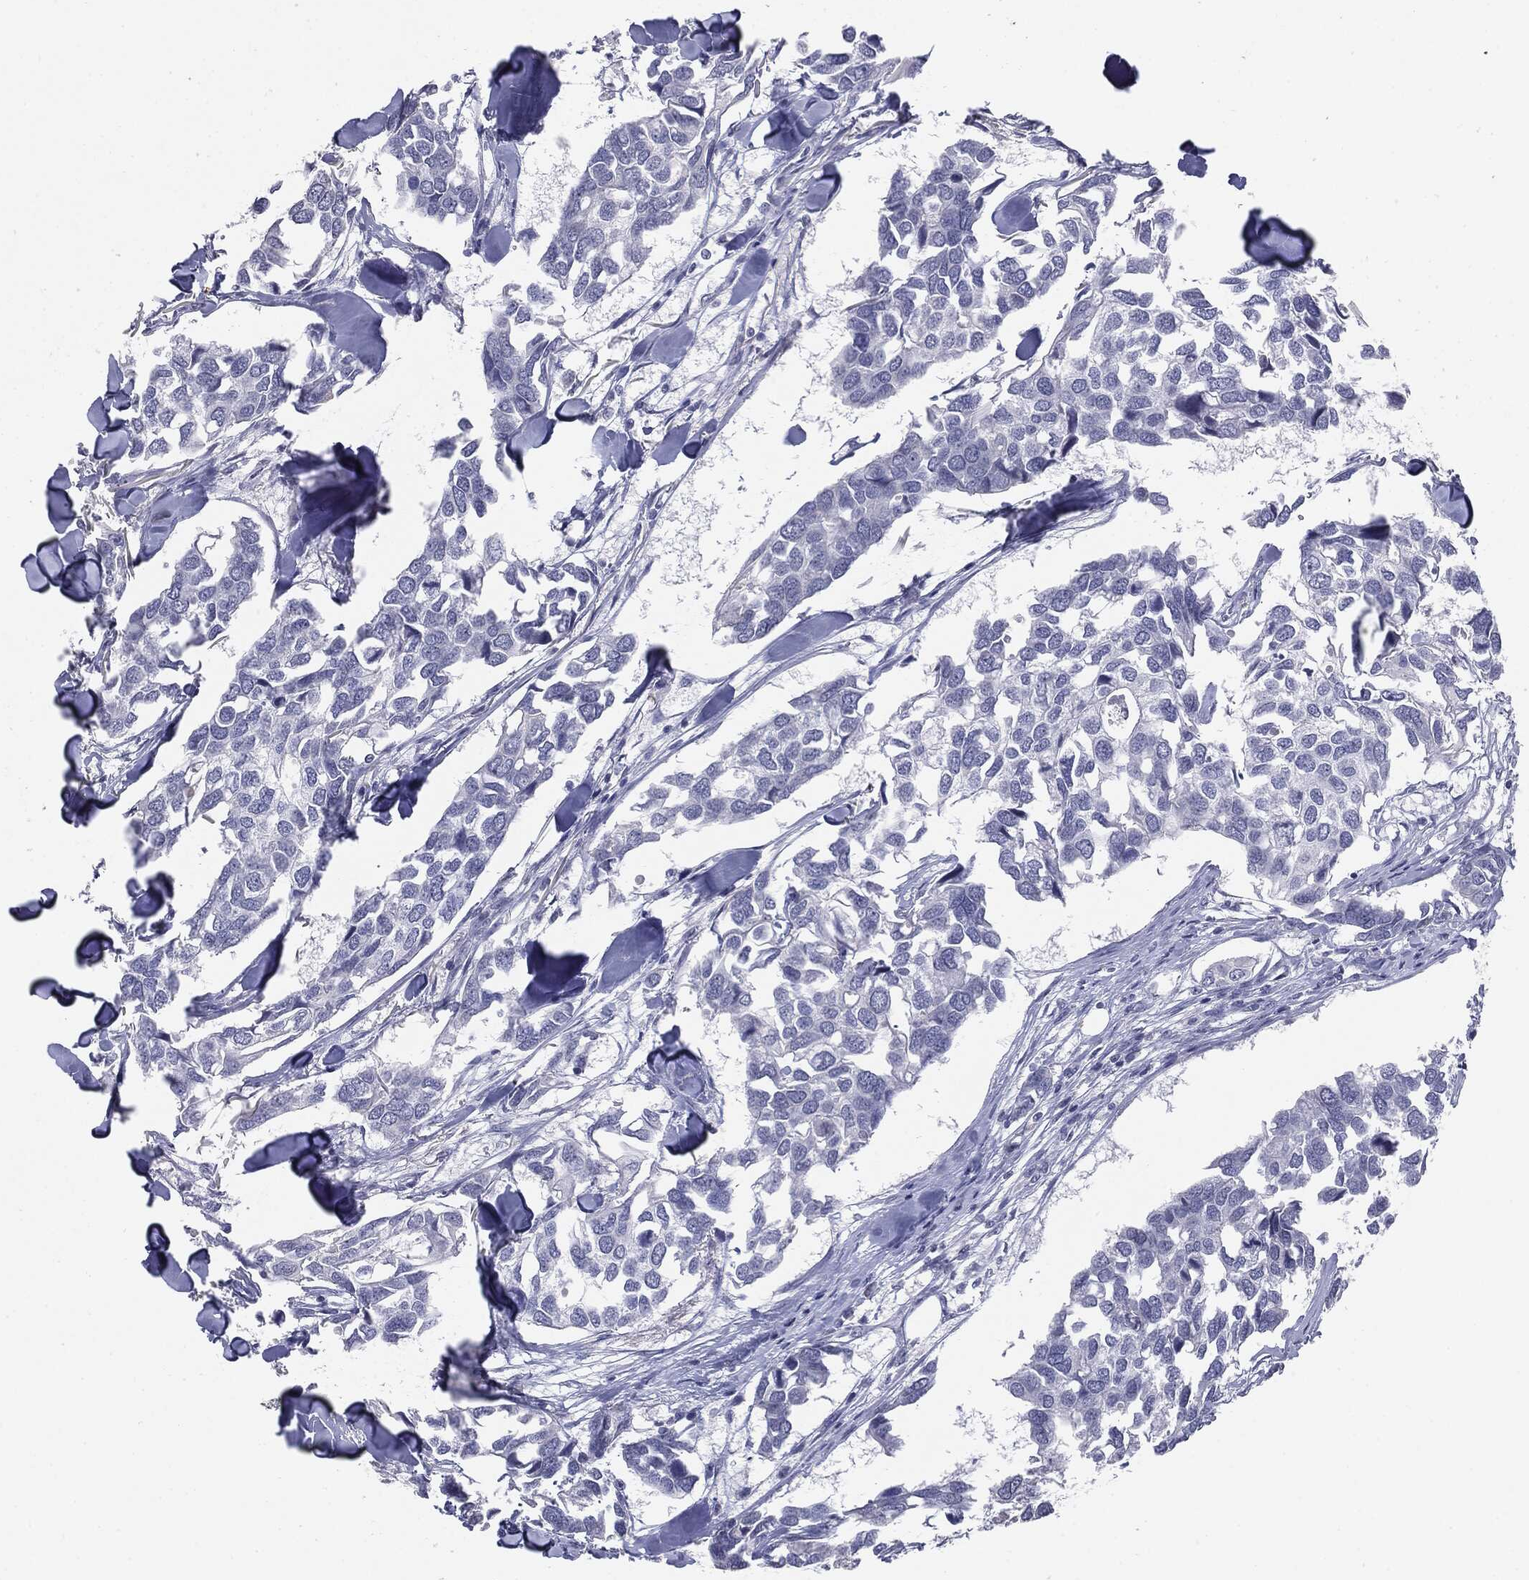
{"staining": {"intensity": "negative", "quantity": "none", "location": "none"}, "tissue": "breast cancer", "cell_type": "Tumor cells", "image_type": "cancer", "snomed": [{"axis": "morphology", "description": "Duct carcinoma"}, {"axis": "topography", "description": "Breast"}], "caption": "There is no significant expression in tumor cells of invasive ductal carcinoma (breast).", "gene": "SERPINB4", "patient": {"sex": "female", "age": 83}}